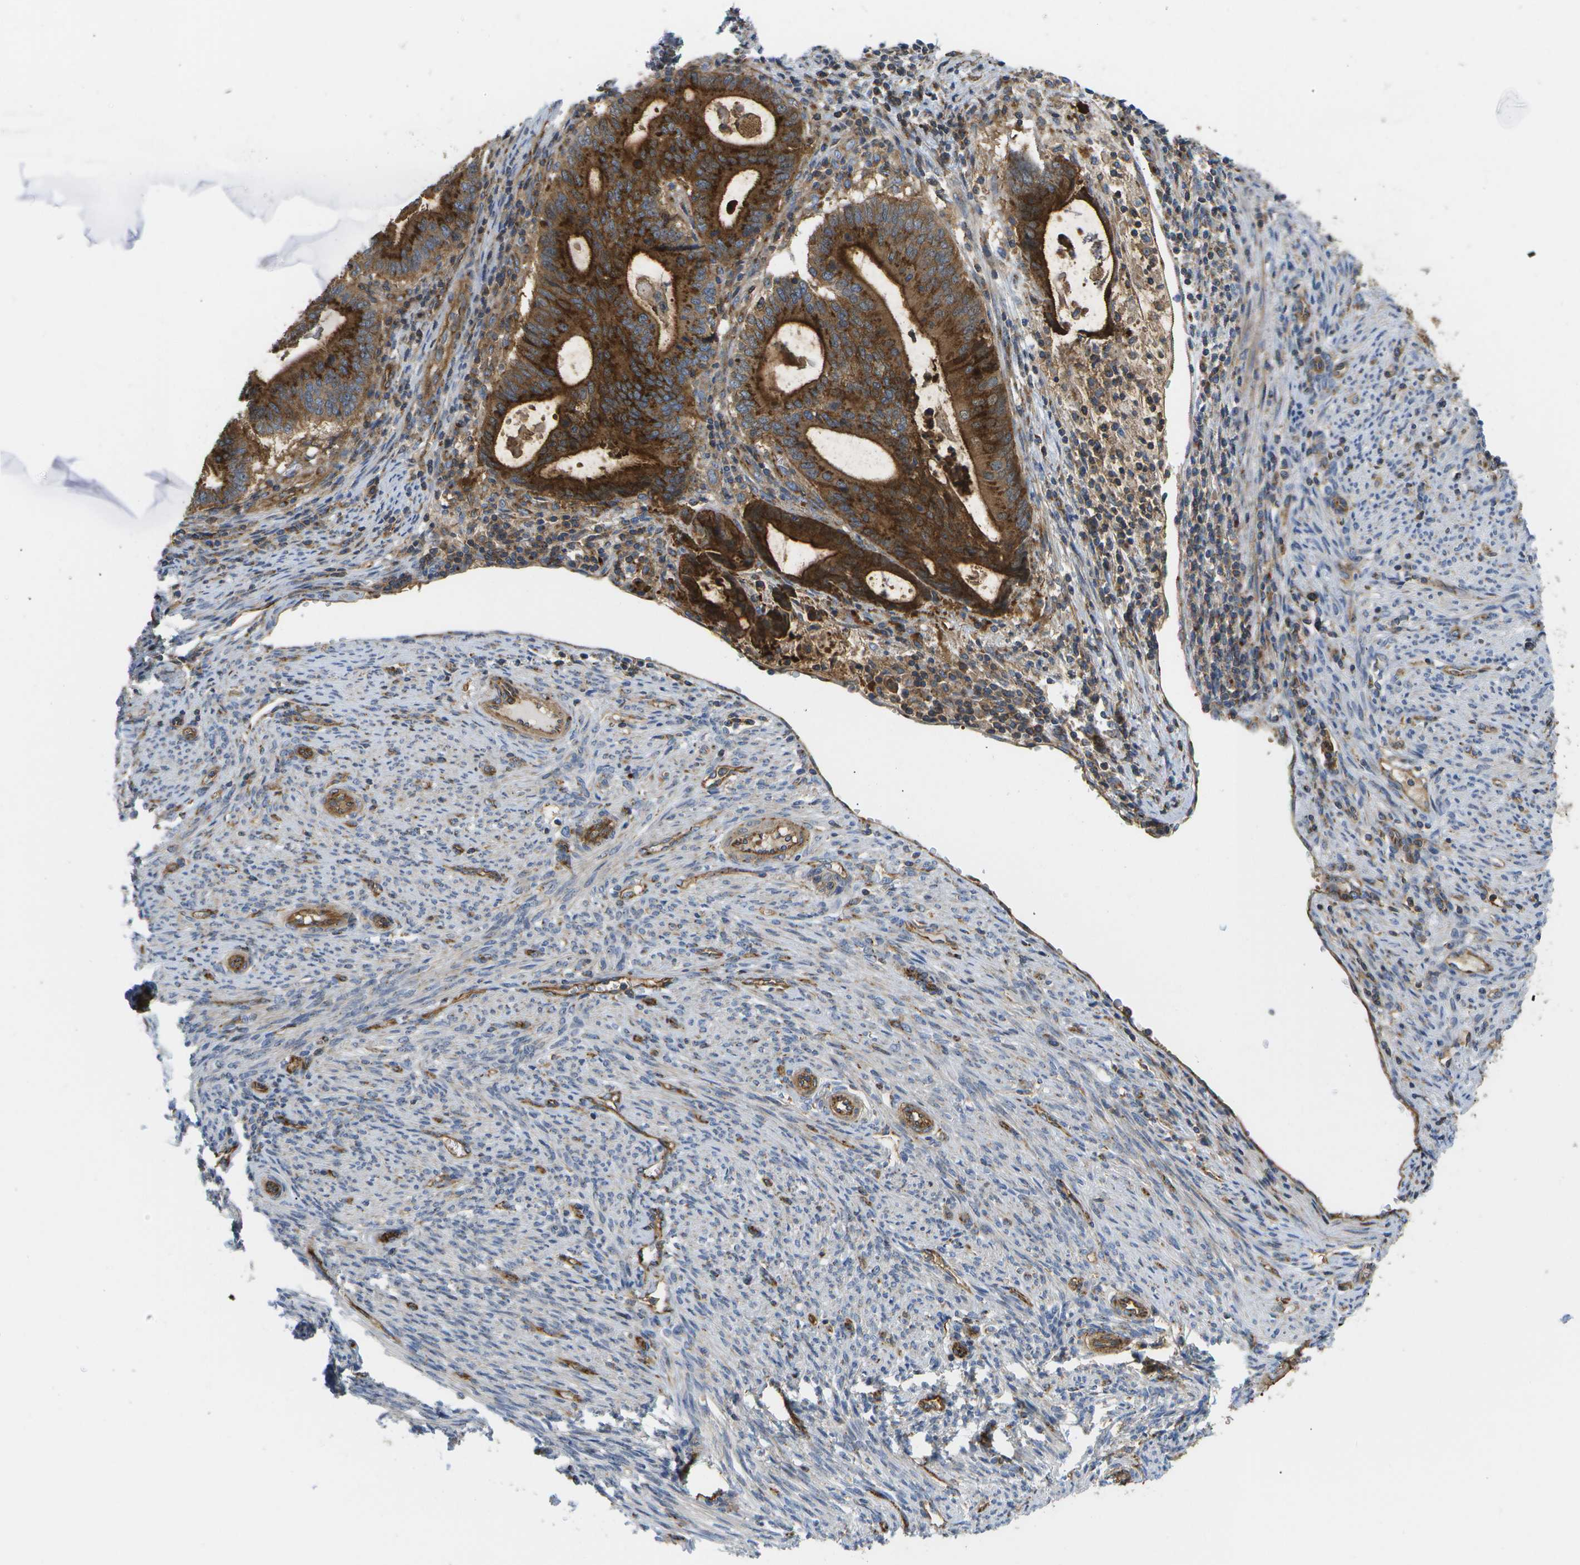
{"staining": {"intensity": "strong", "quantity": ">75%", "location": "cytoplasmic/membranous"}, "tissue": "endometrial cancer", "cell_type": "Tumor cells", "image_type": "cancer", "snomed": [{"axis": "morphology", "description": "Adenocarcinoma, NOS"}, {"axis": "topography", "description": "Uterus"}], "caption": "Adenocarcinoma (endometrial) tissue exhibits strong cytoplasmic/membranous expression in about >75% of tumor cells", "gene": "BST2", "patient": {"sex": "female", "age": 83}}